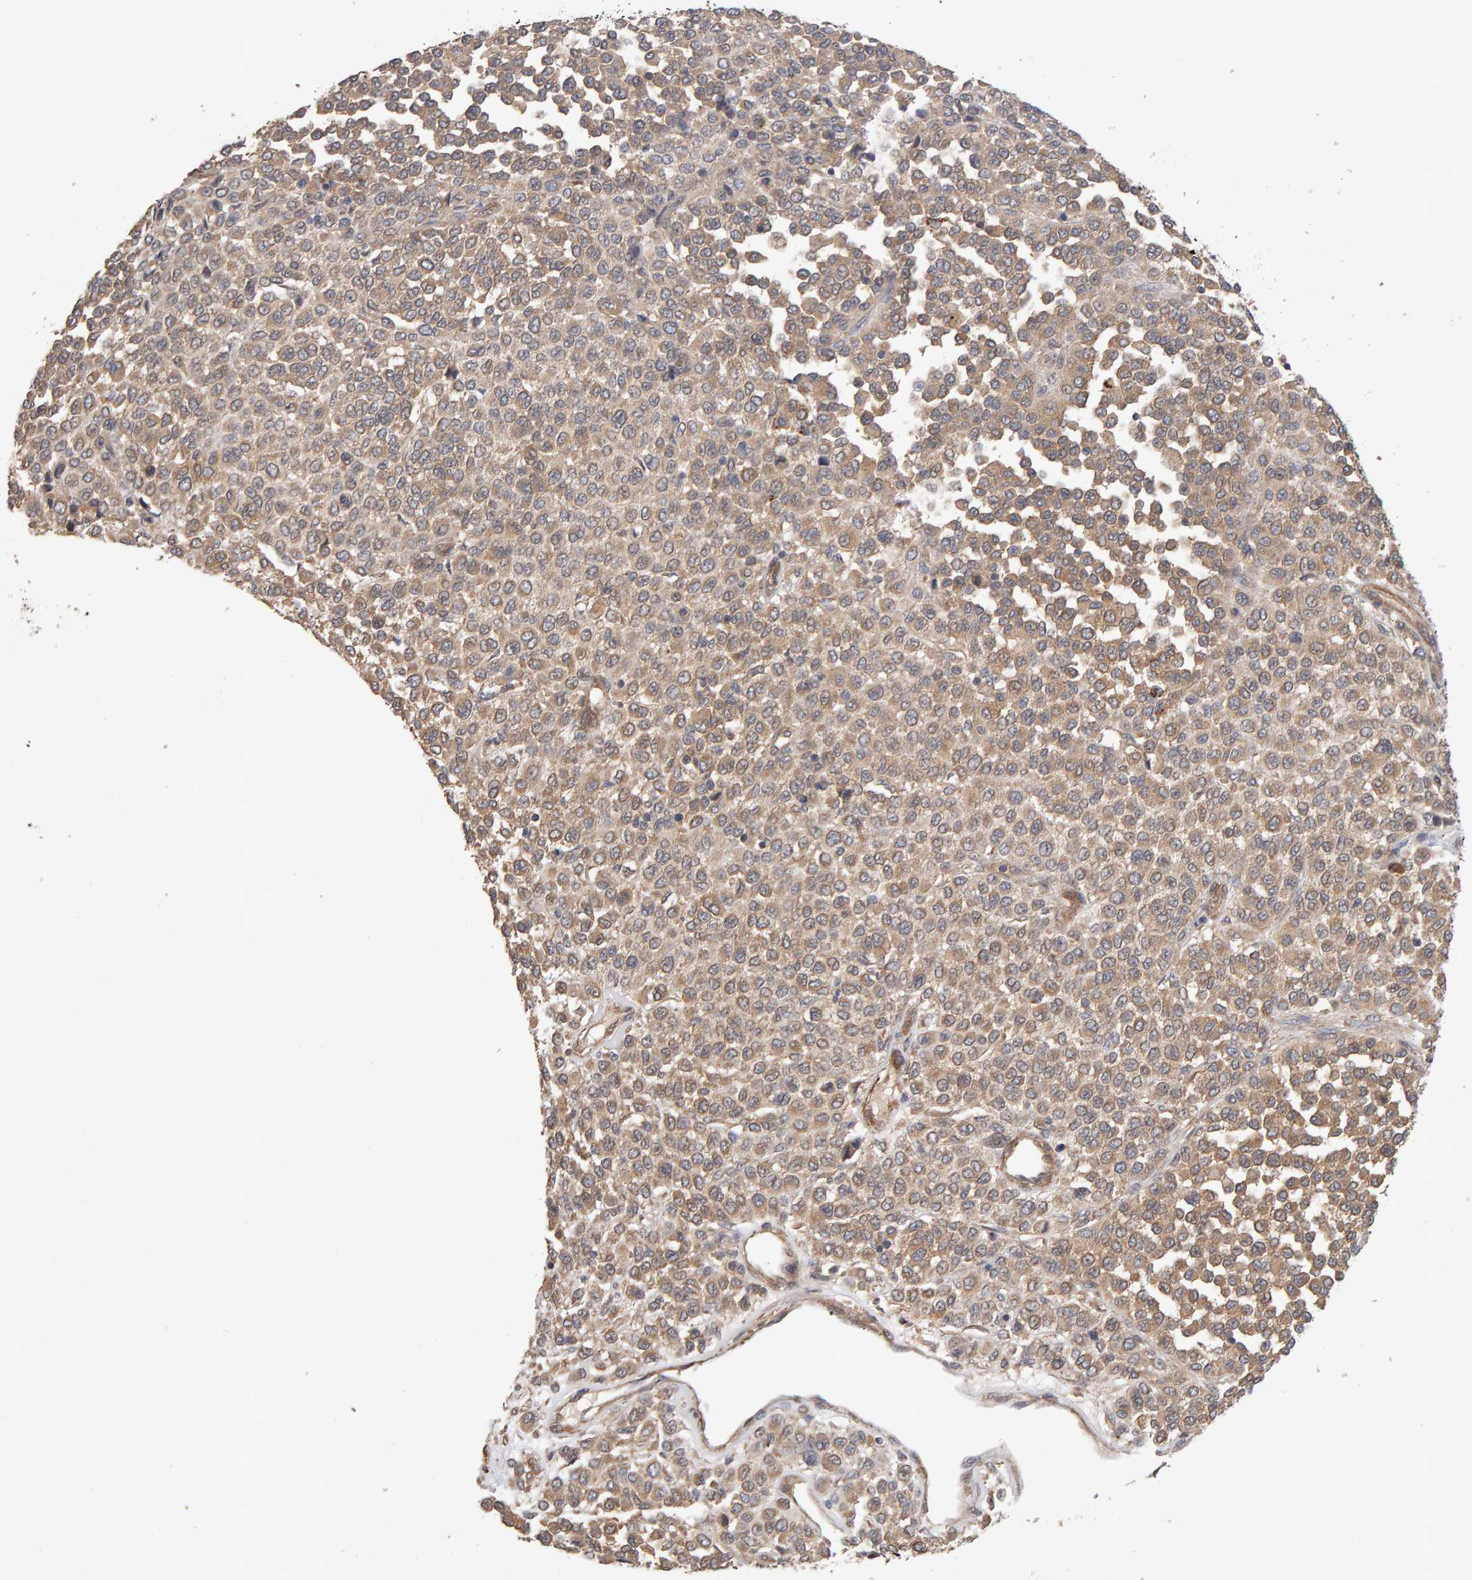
{"staining": {"intensity": "weak", "quantity": ">75%", "location": "cytoplasmic/membranous"}, "tissue": "melanoma", "cell_type": "Tumor cells", "image_type": "cancer", "snomed": [{"axis": "morphology", "description": "Malignant melanoma, Metastatic site"}, {"axis": "topography", "description": "Pancreas"}], "caption": "DAB (3,3'-diaminobenzidine) immunohistochemical staining of malignant melanoma (metastatic site) demonstrates weak cytoplasmic/membranous protein expression in approximately >75% of tumor cells.", "gene": "RNF19A", "patient": {"sex": "female", "age": 30}}